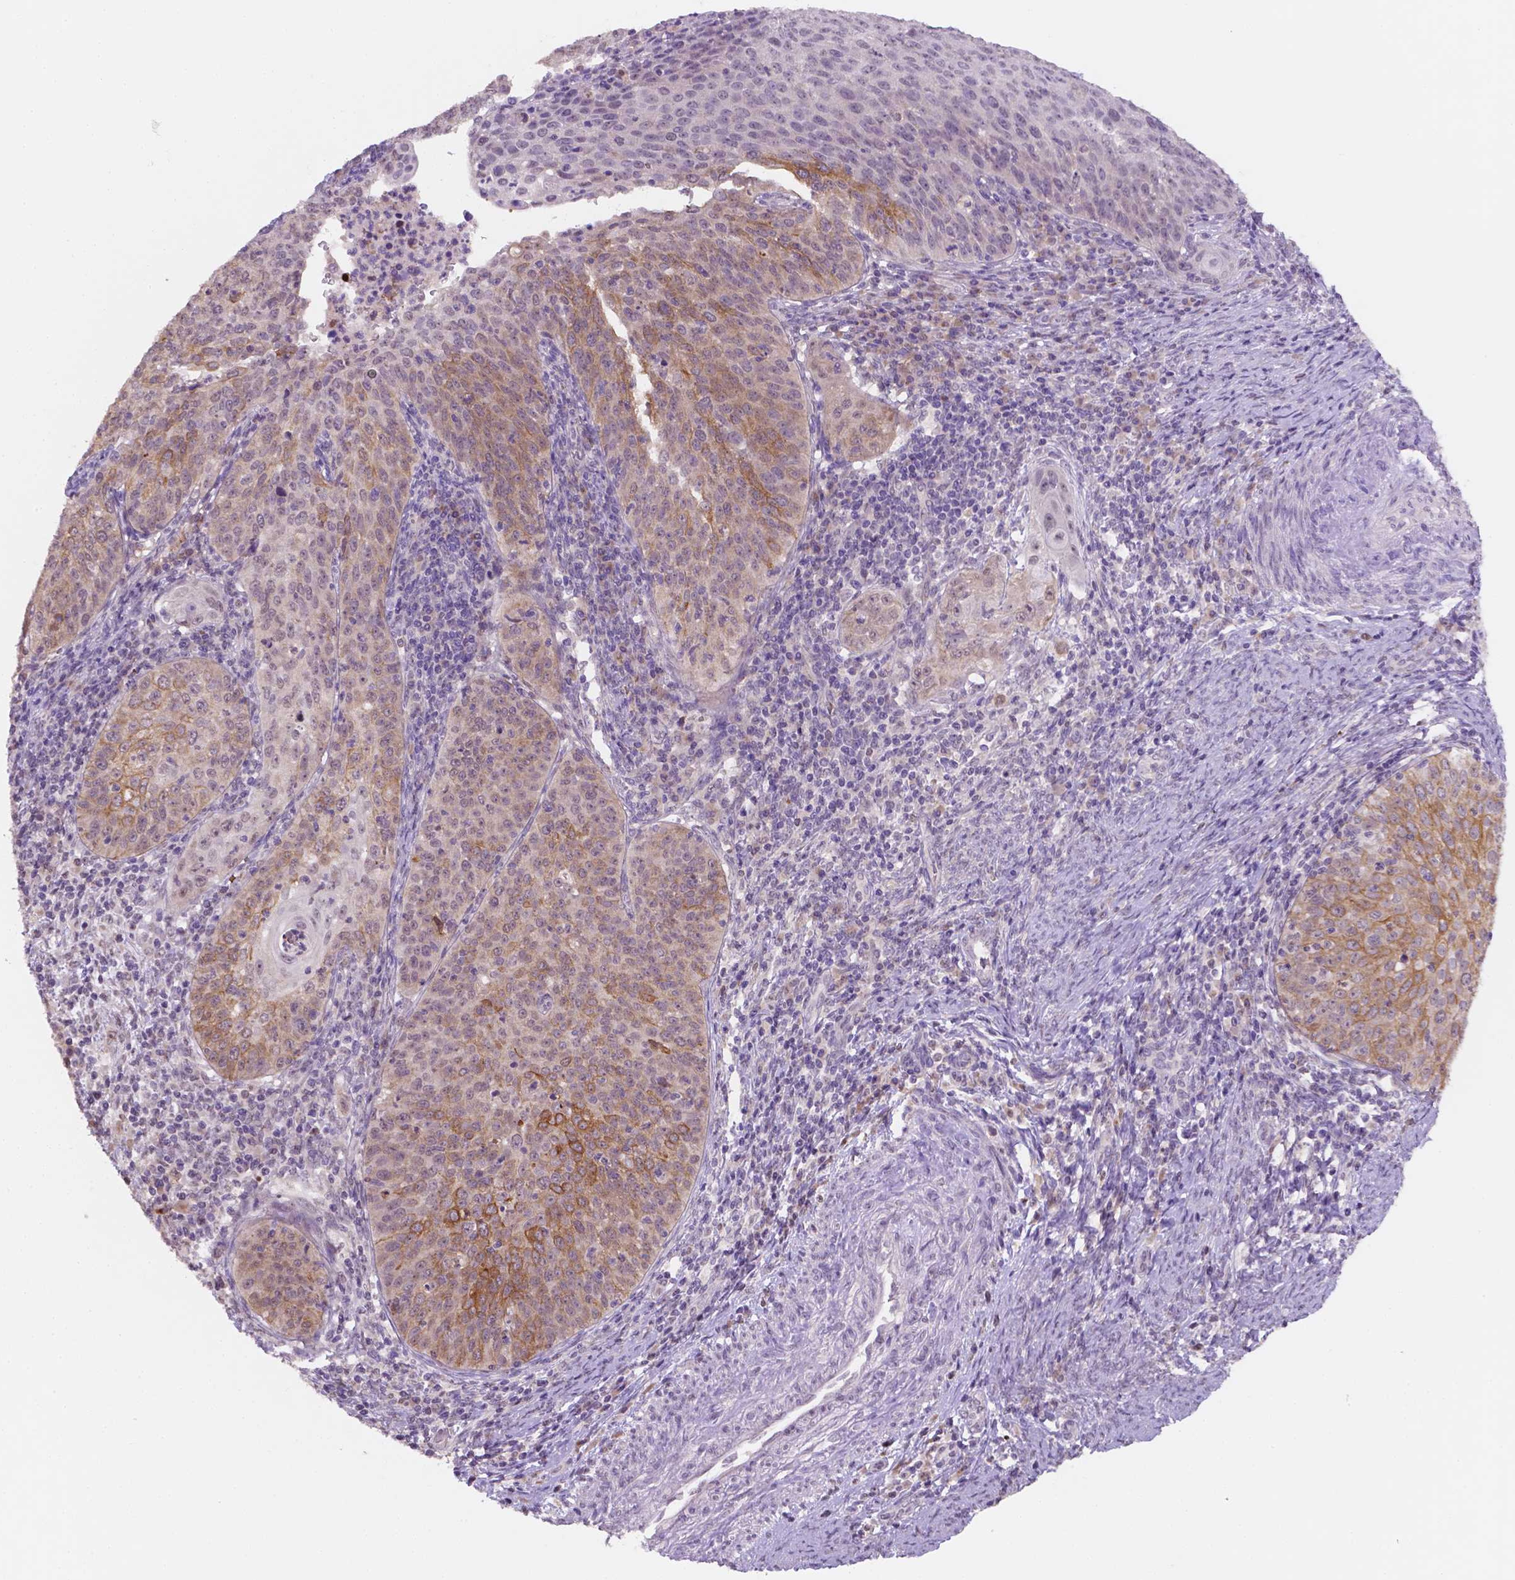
{"staining": {"intensity": "weak", "quantity": ">75%", "location": "cytoplasmic/membranous"}, "tissue": "cervical cancer", "cell_type": "Tumor cells", "image_type": "cancer", "snomed": [{"axis": "morphology", "description": "Squamous cell carcinoma, NOS"}, {"axis": "topography", "description": "Cervix"}], "caption": "Immunohistochemistry (IHC) (DAB (3,3'-diaminobenzidine)) staining of human cervical cancer (squamous cell carcinoma) displays weak cytoplasmic/membranous protein positivity in approximately >75% of tumor cells.", "gene": "SHLD3", "patient": {"sex": "female", "age": 30}}